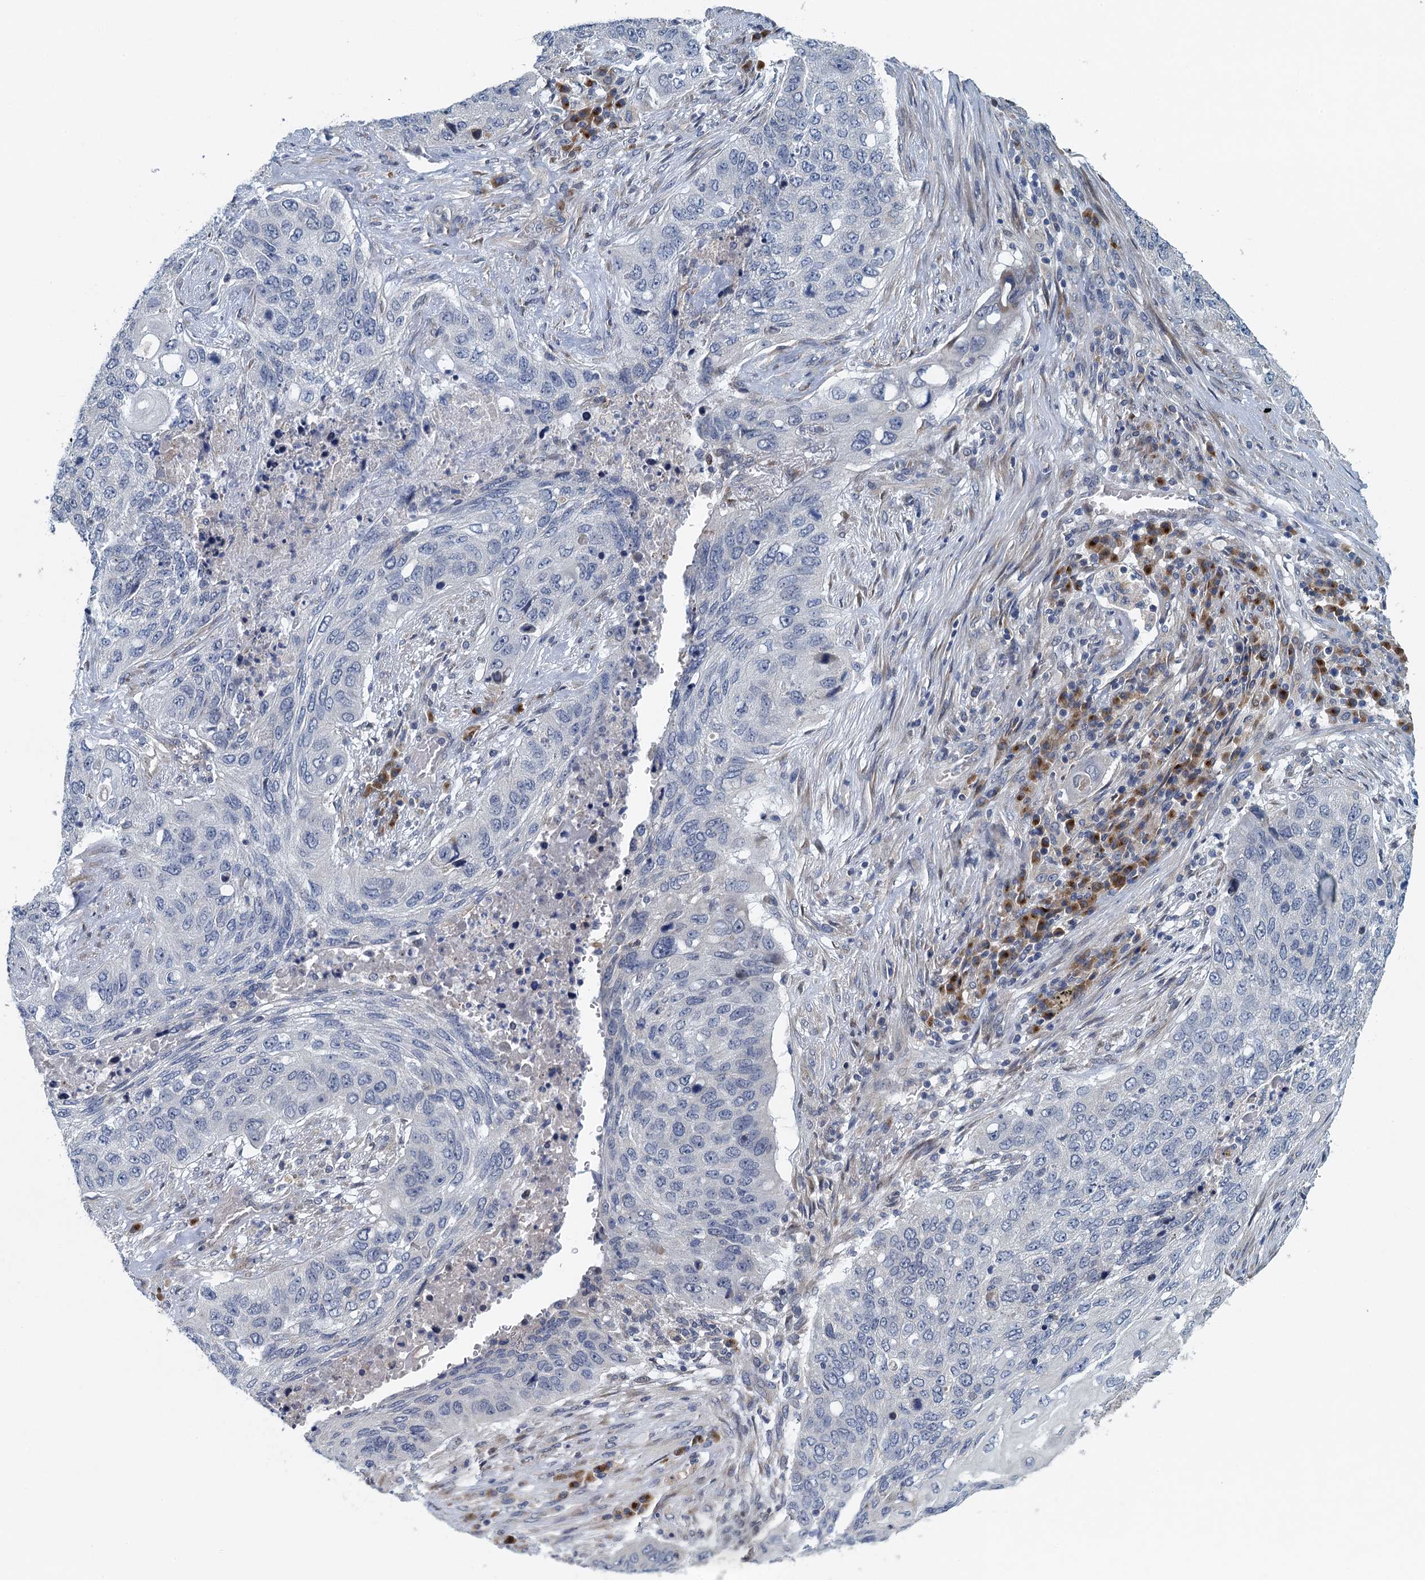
{"staining": {"intensity": "negative", "quantity": "none", "location": "none"}, "tissue": "lung cancer", "cell_type": "Tumor cells", "image_type": "cancer", "snomed": [{"axis": "morphology", "description": "Squamous cell carcinoma, NOS"}, {"axis": "topography", "description": "Lung"}], "caption": "High power microscopy photomicrograph of an IHC micrograph of lung squamous cell carcinoma, revealing no significant staining in tumor cells.", "gene": "ALG2", "patient": {"sex": "female", "age": 63}}